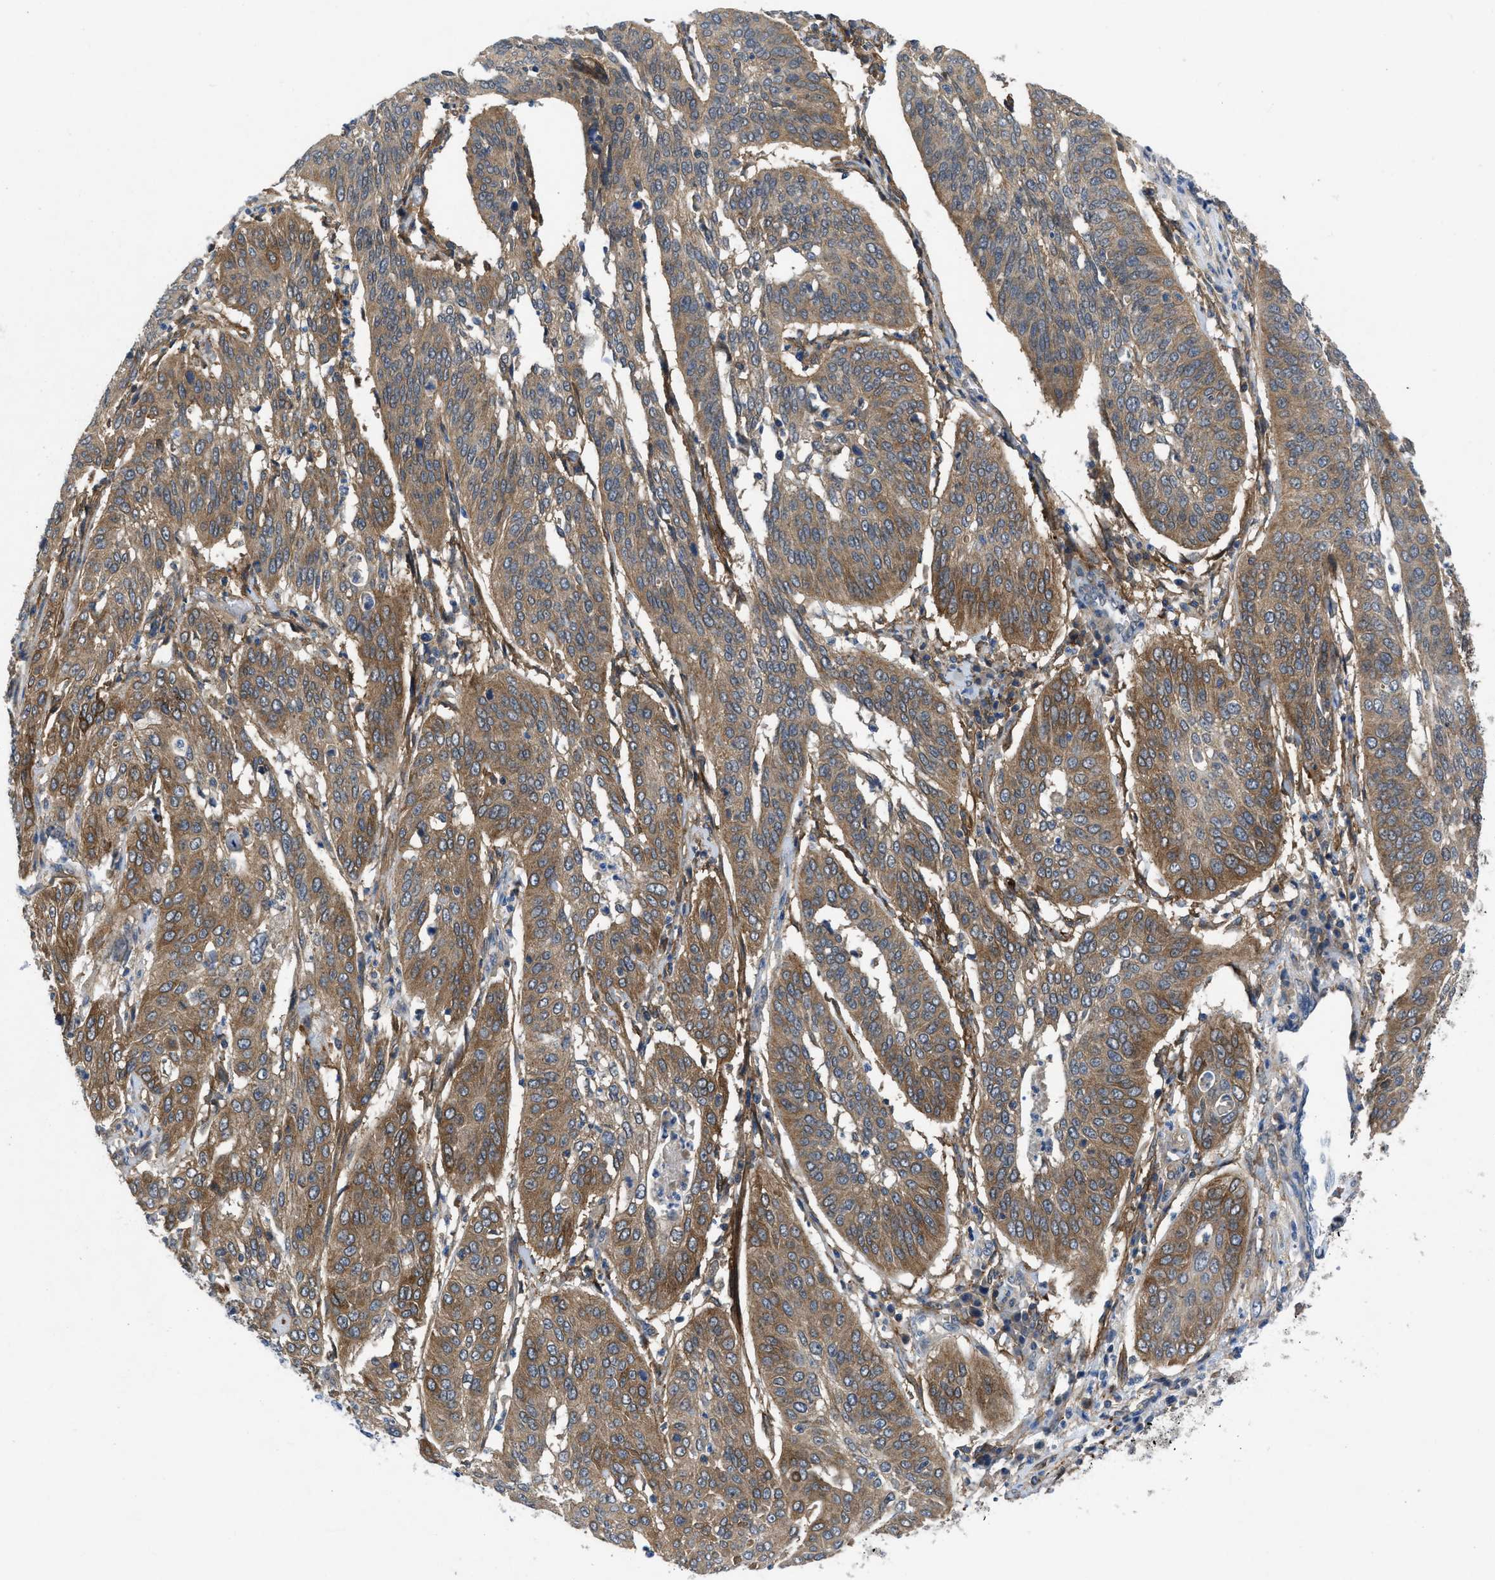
{"staining": {"intensity": "moderate", "quantity": ">75%", "location": "cytoplasmic/membranous"}, "tissue": "cervical cancer", "cell_type": "Tumor cells", "image_type": "cancer", "snomed": [{"axis": "morphology", "description": "Normal tissue, NOS"}, {"axis": "morphology", "description": "Squamous cell carcinoma, NOS"}, {"axis": "topography", "description": "Cervix"}], "caption": "DAB (3,3'-diaminobenzidine) immunohistochemical staining of cervical squamous cell carcinoma displays moderate cytoplasmic/membranous protein expression in approximately >75% of tumor cells. The staining was performed using DAB (3,3'-diaminobenzidine), with brown indicating positive protein expression. Nuclei are stained blue with hematoxylin.", "gene": "PANX1", "patient": {"sex": "female", "age": 39}}